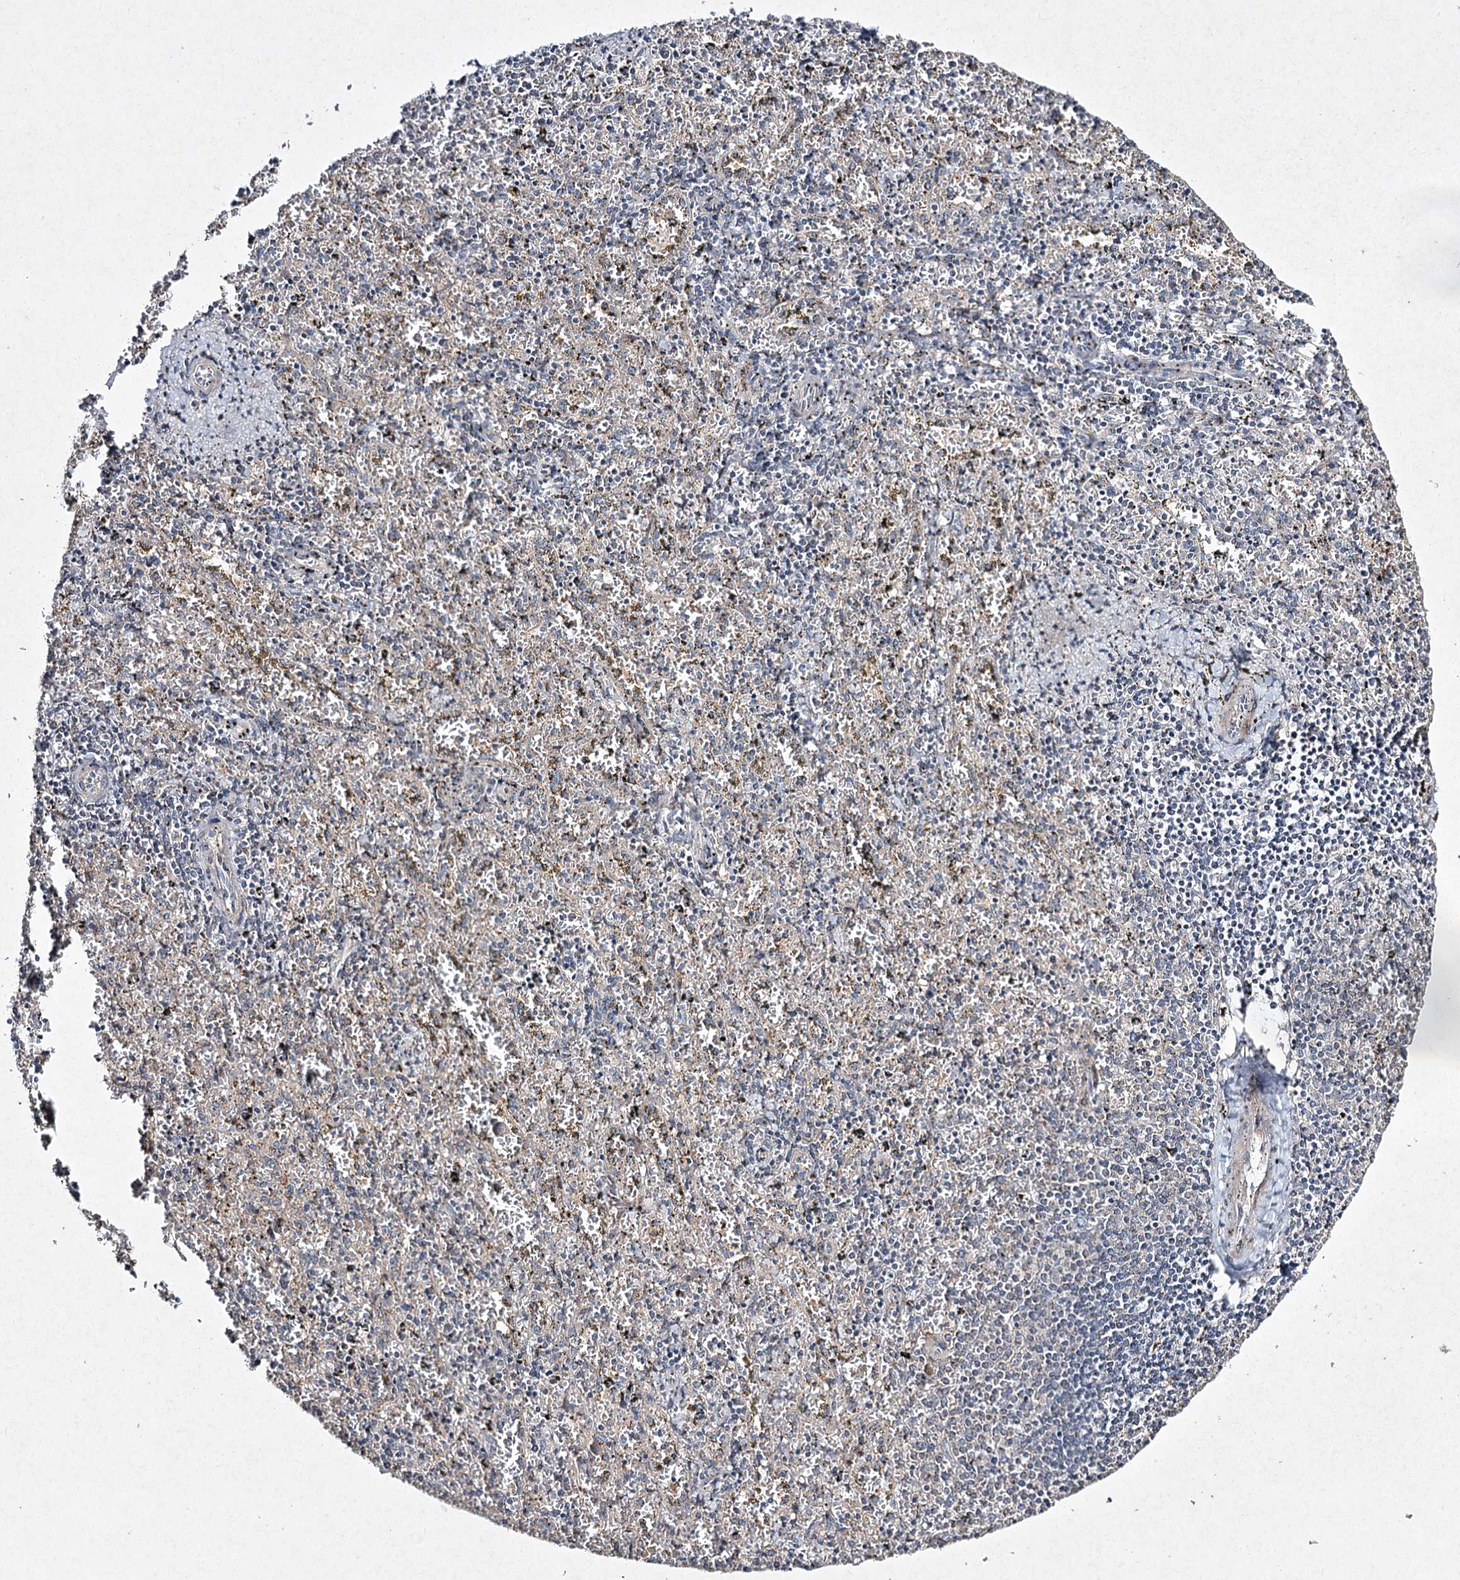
{"staining": {"intensity": "negative", "quantity": "none", "location": "none"}, "tissue": "spleen", "cell_type": "Cells in red pulp", "image_type": "normal", "snomed": [{"axis": "morphology", "description": "Normal tissue, NOS"}, {"axis": "topography", "description": "Spleen"}], "caption": "Immunohistochemical staining of unremarkable spleen demonstrates no significant staining in cells in red pulp. The staining was performed using DAB (3,3'-diaminobenzidine) to visualize the protein expression in brown, while the nuclei were stained in blue with hematoxylin (Magnification: 20x).", "gene": "FANCL", "patient": {"sex": "male", "age": 11}}